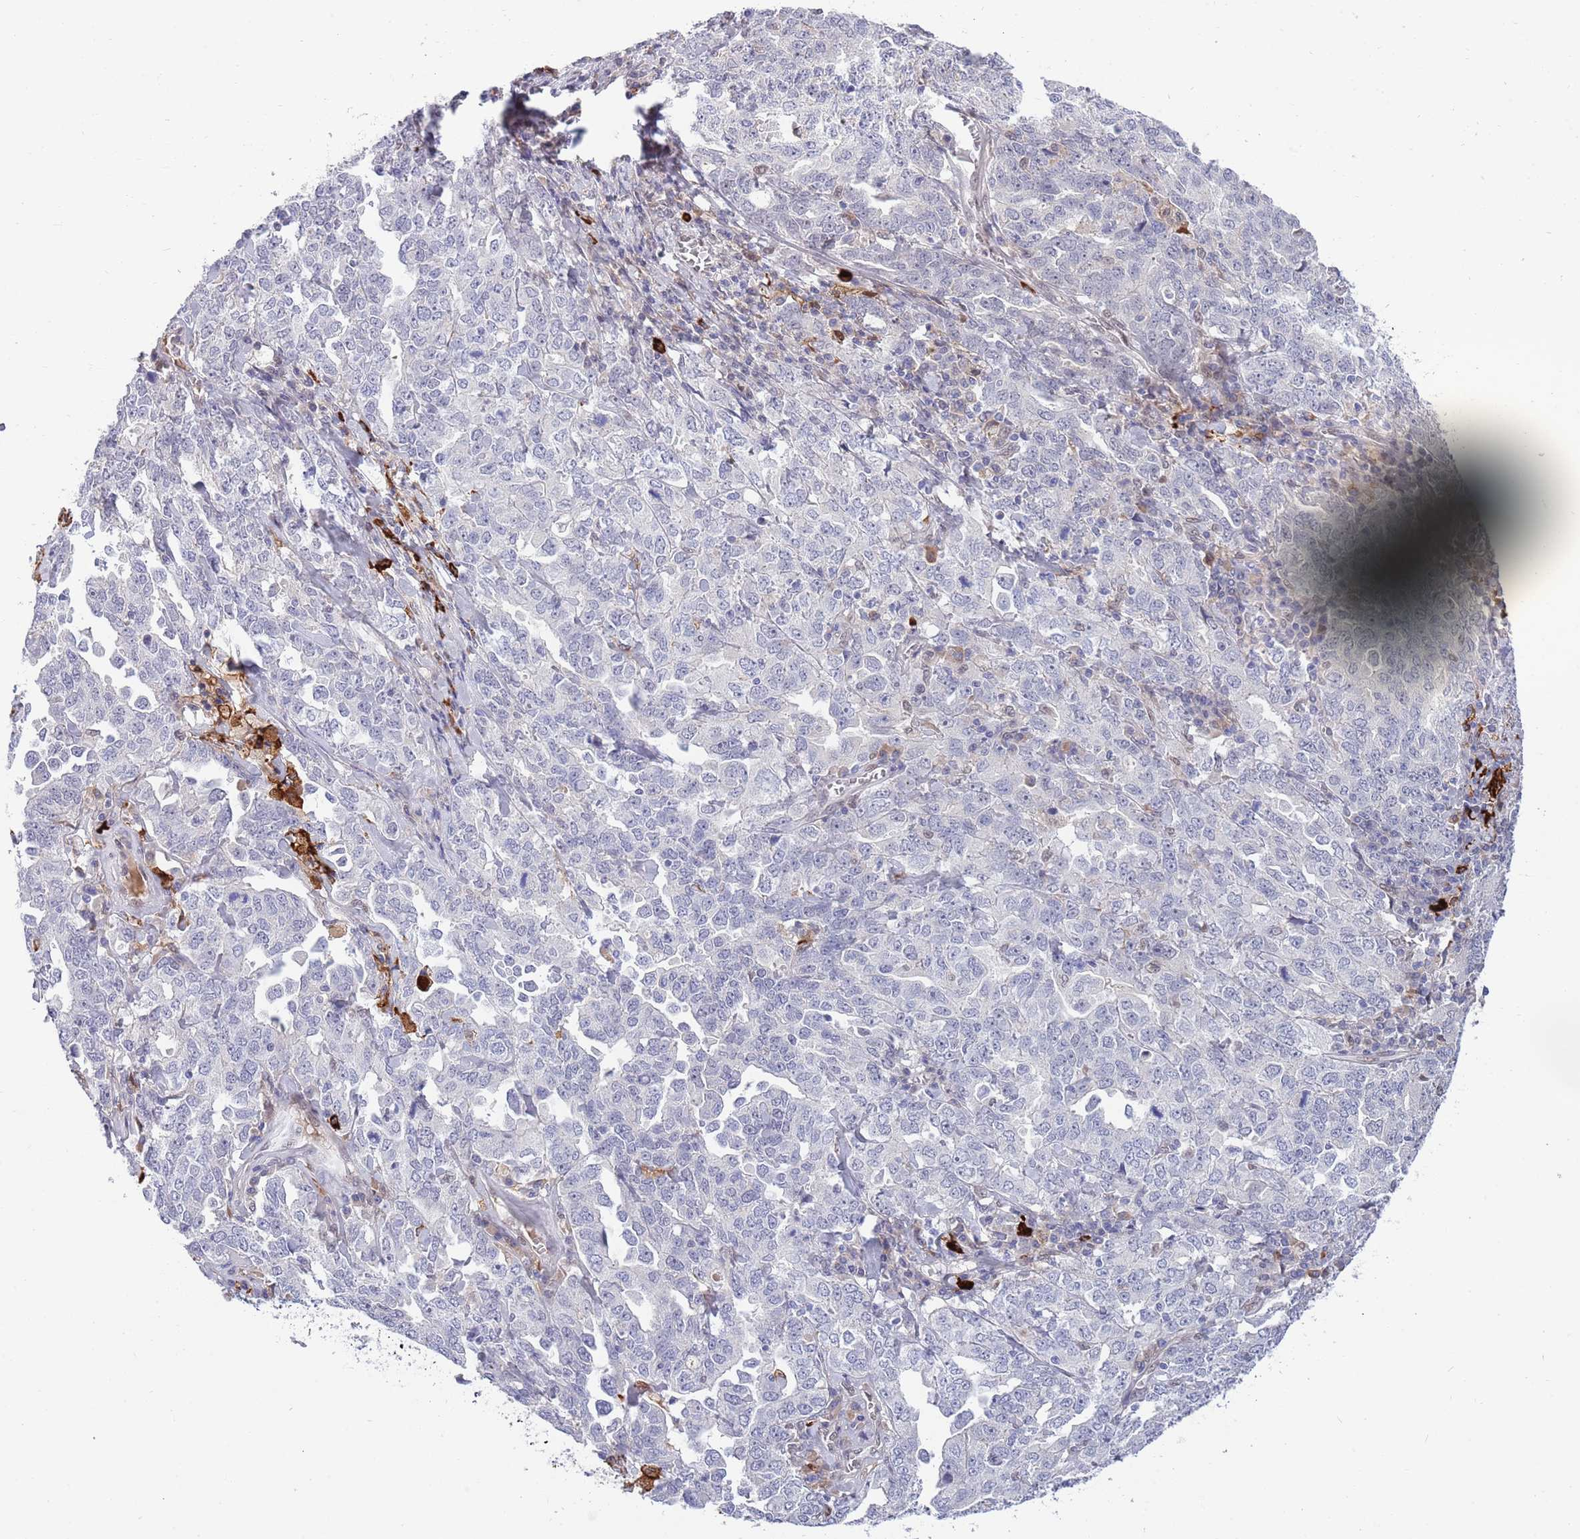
{"staining": {"intensity": "negative", "quantity": "none", "location": "none"}, "tissue": "ovarian cancer", "cell_type": "Tumor cells", "image_type": "cancer", "snomed": [{"axis": "morphology", "description": "Carcinoma, endometroid"}, {"axis": "topography", "description": "Ovary"}], "caption": "There is no significant staining in tumor cells of endometroid carcinoma (ovarian).", "gene": "NLRP6", "patient": {"sex": "female", "age": 62}}